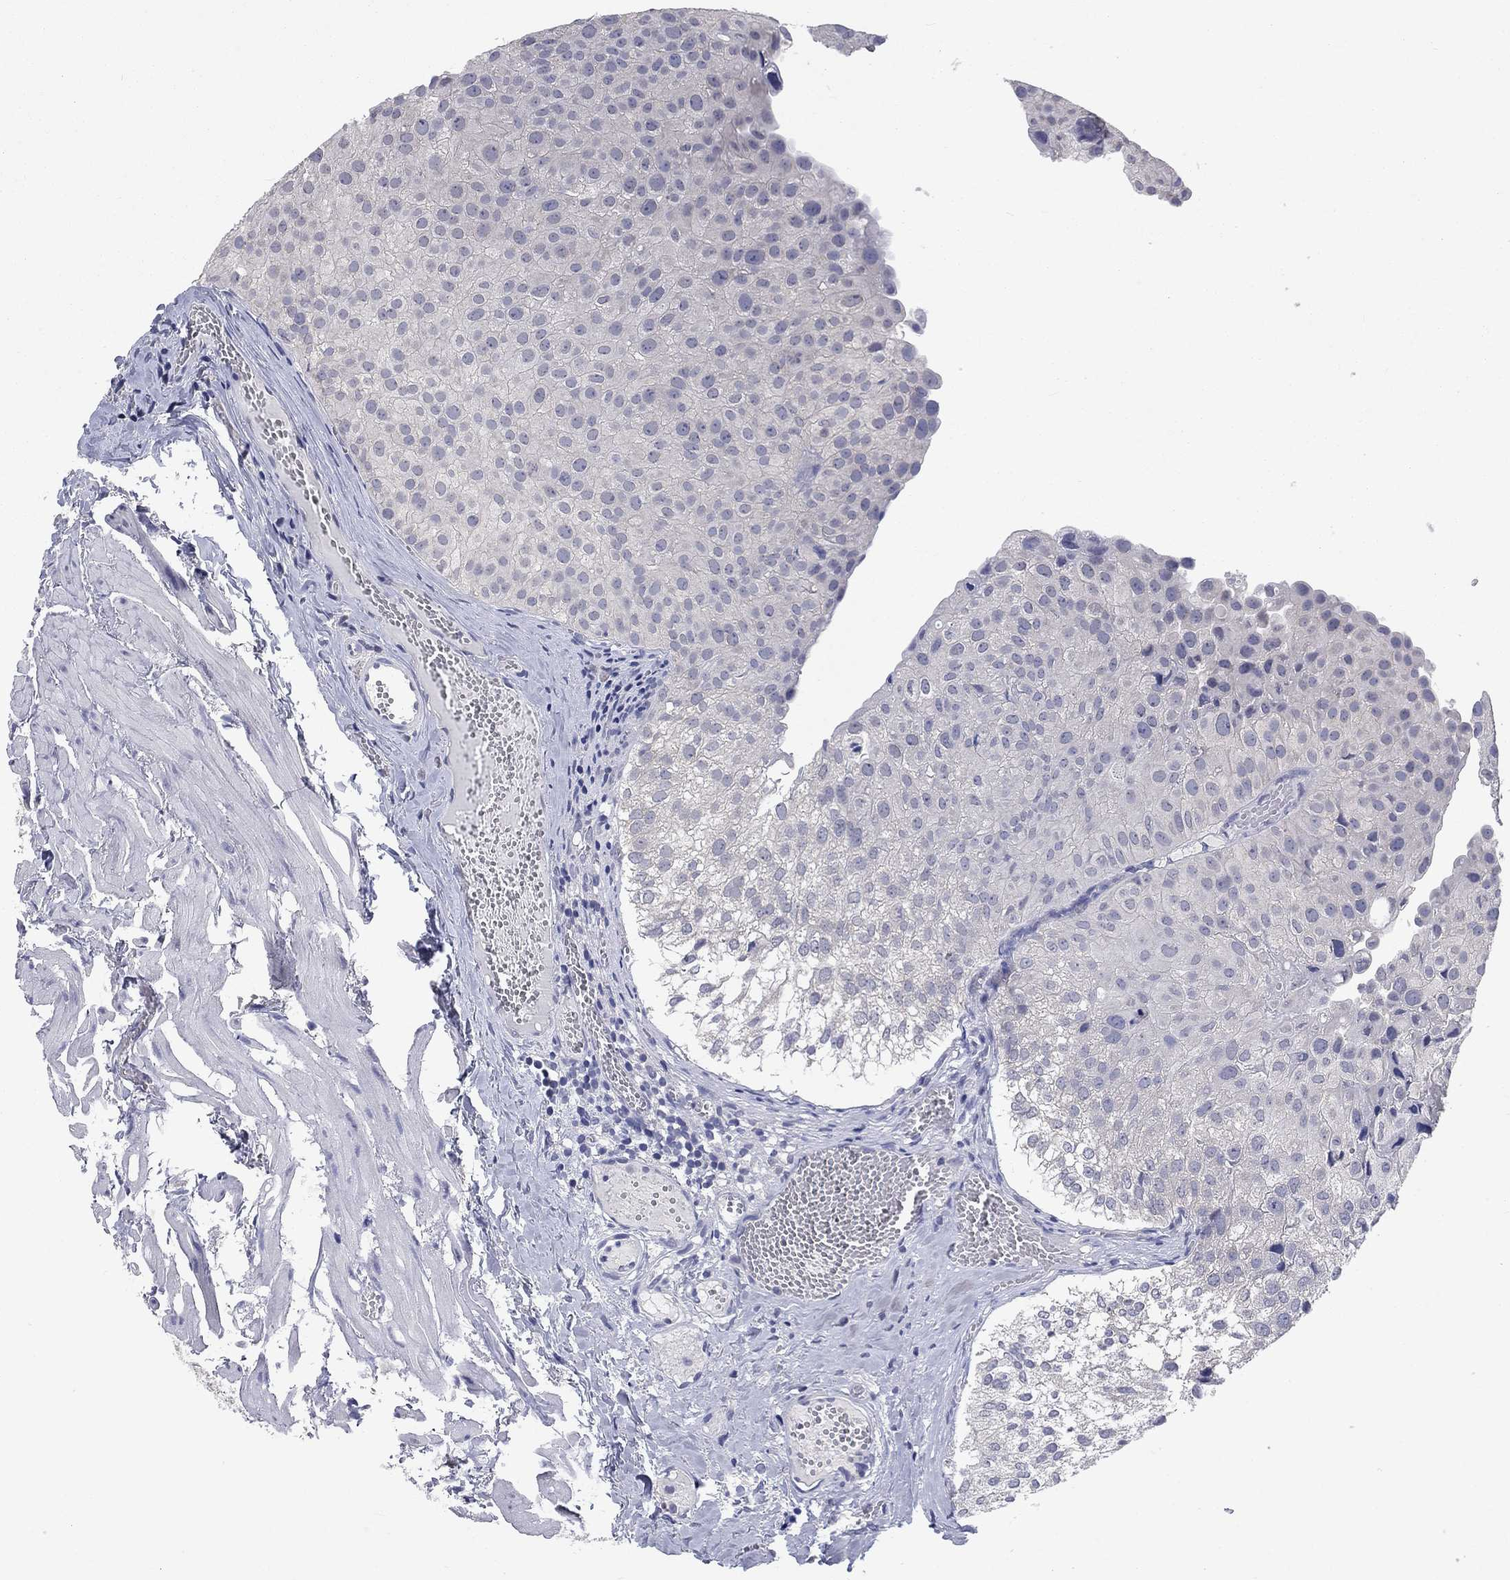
{"staining": {"intensity": "negative", "quantity": "none", "location": "none"}, "tissue": "urothelial cancer", "cell_type": "Tumor cells", "image_type": "cancer", "snomed": [{"axis": "morphology", "description": "Urothelial carcinoma, Low grade"}, {"axis": "topography", "description": "Urinary bladder"}], "caption": "Immunohistochemistry (IHC) photomicrograph of neoplastic tissue: urothelial cancer stained with DAB (3,3'-diaminobenzidine) exhibits no significant protein expression in tumor cells.", "gene": "SPATA33", "patient": {"sex": "female", "age": 78}}